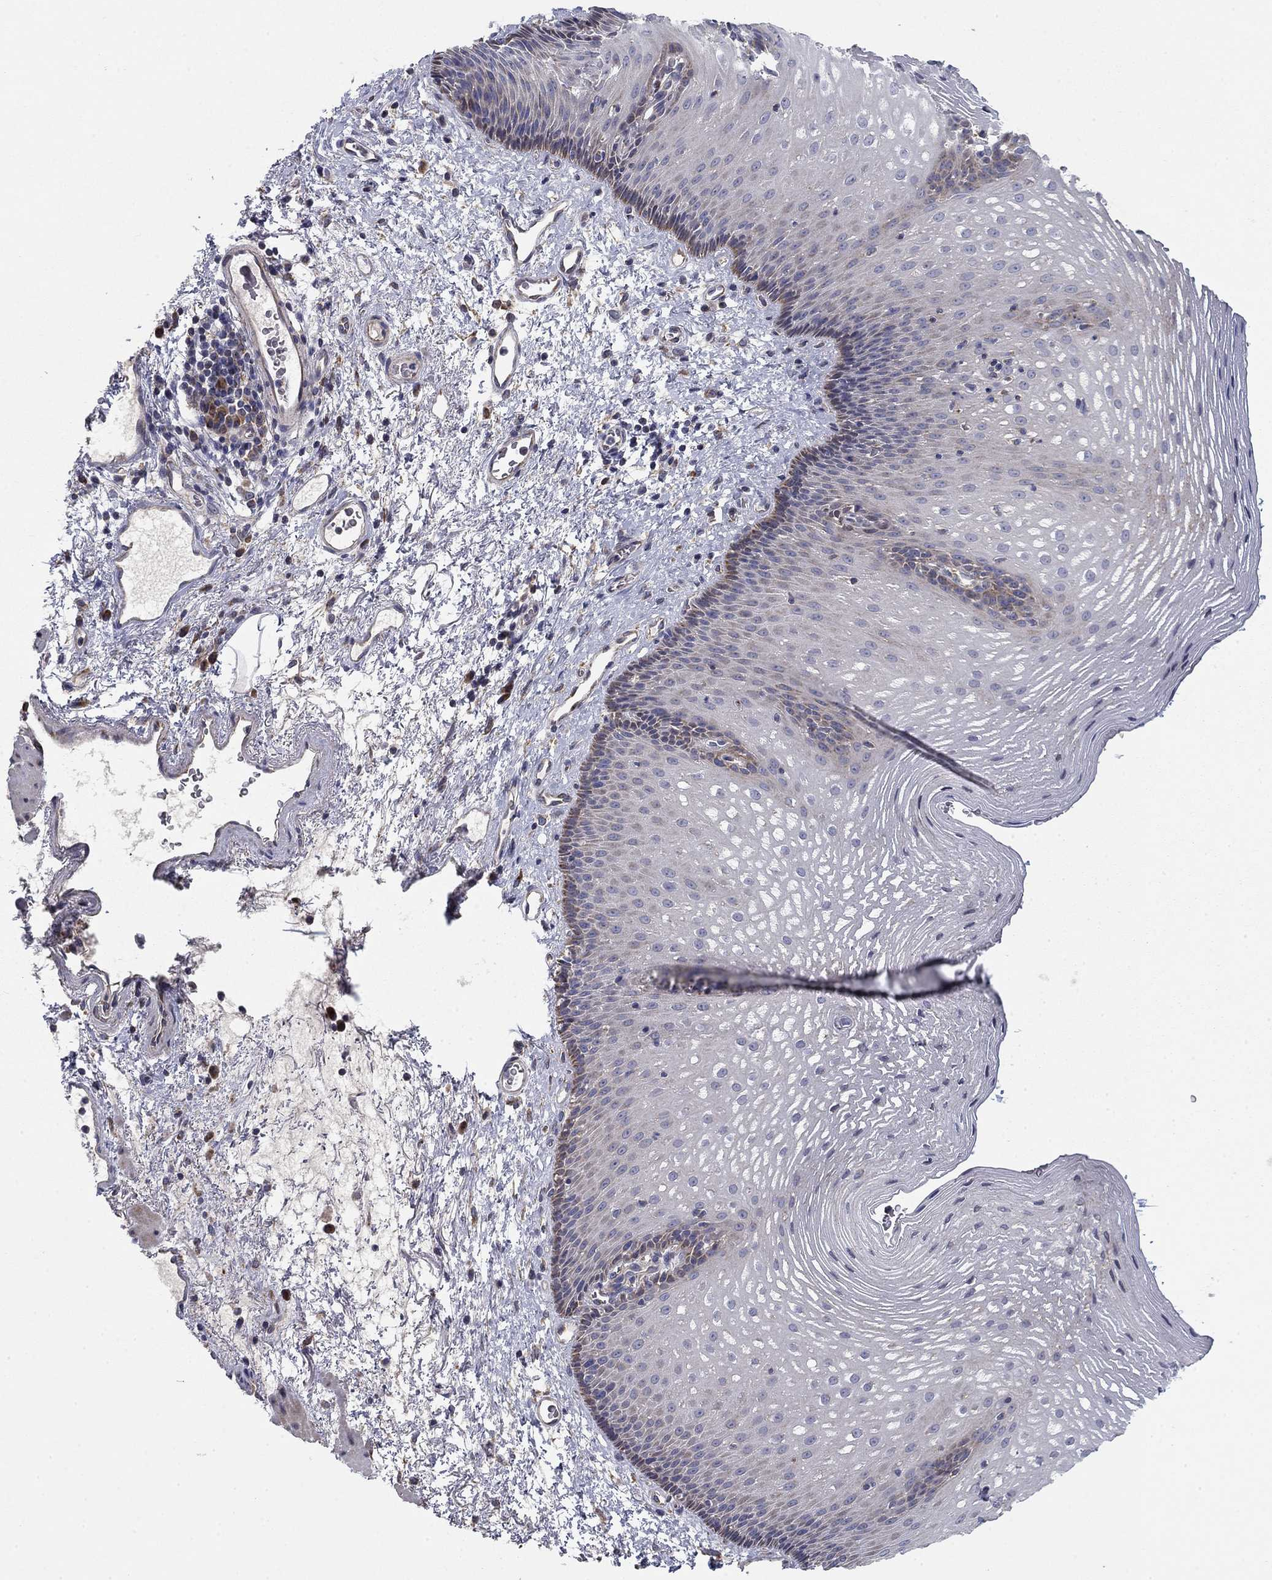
{"staining": {"intensity": "moderate", "quantity": "<25%", "location": "cytoplasmic/membranous"}, "tissue": "esophagus", "cell_type": "Squamous epithelial cells", "image_type": "normal", "snomed": [{"axis": "morphology", "description": "Normal tissue, NOS"}, {"axis": "topography", "description": "Esophagus"}], "caption": "Esophagus stained for a protein displays moderate cytoplasmic/membranous positivity in squamous epithelial cells. (brown staining indicates protein expression, while blue staining denotes nuclei).", "gene": "MMAA", "patient": {"sex": "male", "age": 76}}